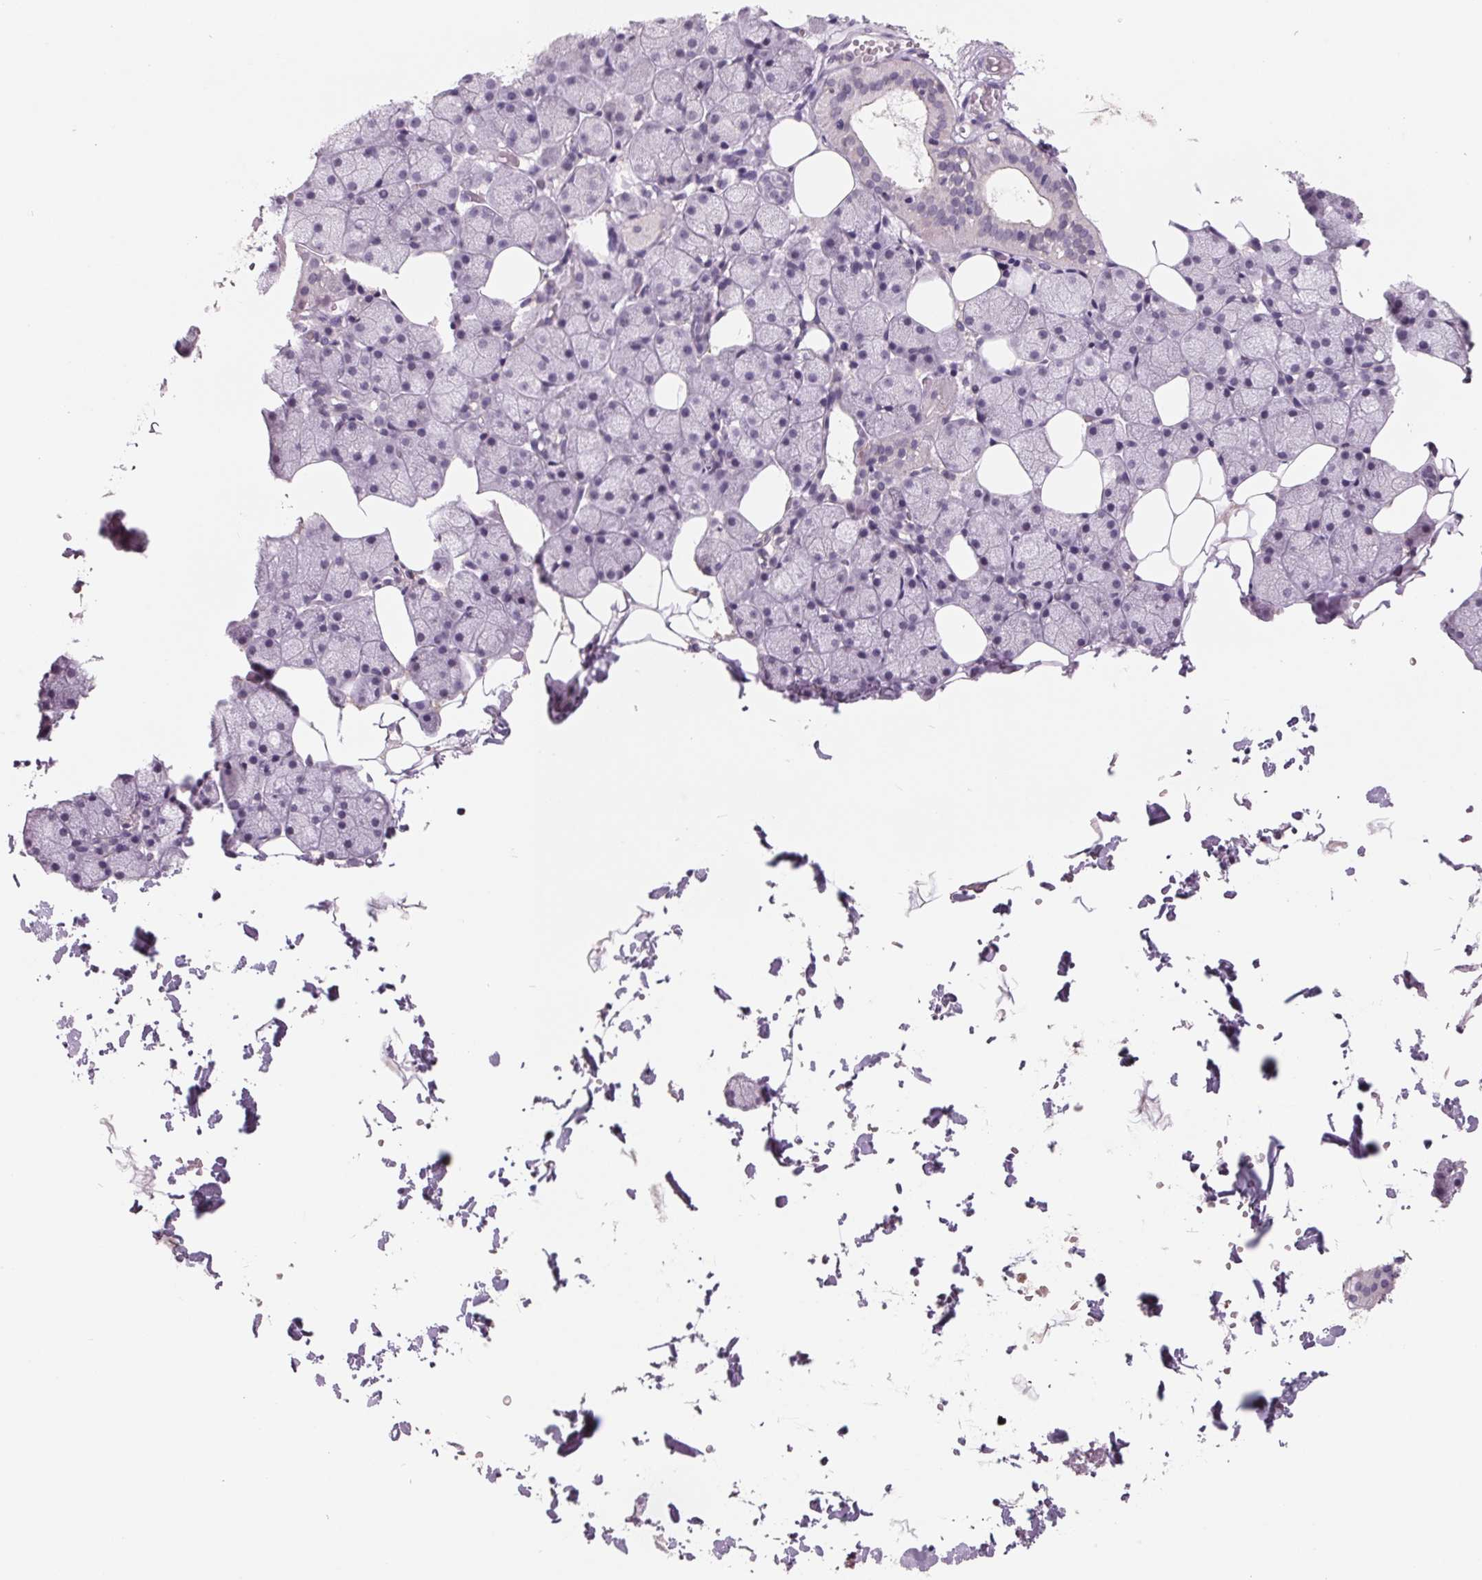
{"staining": {"intensity": "negative", "quantity": "none", "location": "none"}, "tissue": "salivary gland", "cell_type": "Glandular cells", "image_type": "normal", "snomed": [{"axis": "morphology", "description": "Normal tissue, NOS"}, {"axis": "topography", "description": "Salivary gland"}], "caption": "Human salivary gland stained for a protein using immunohistochemistry (IHC) shows no staining in glandular cells.", "gene": "FTCD", "patient": {"sex": "male", "age": 38}}